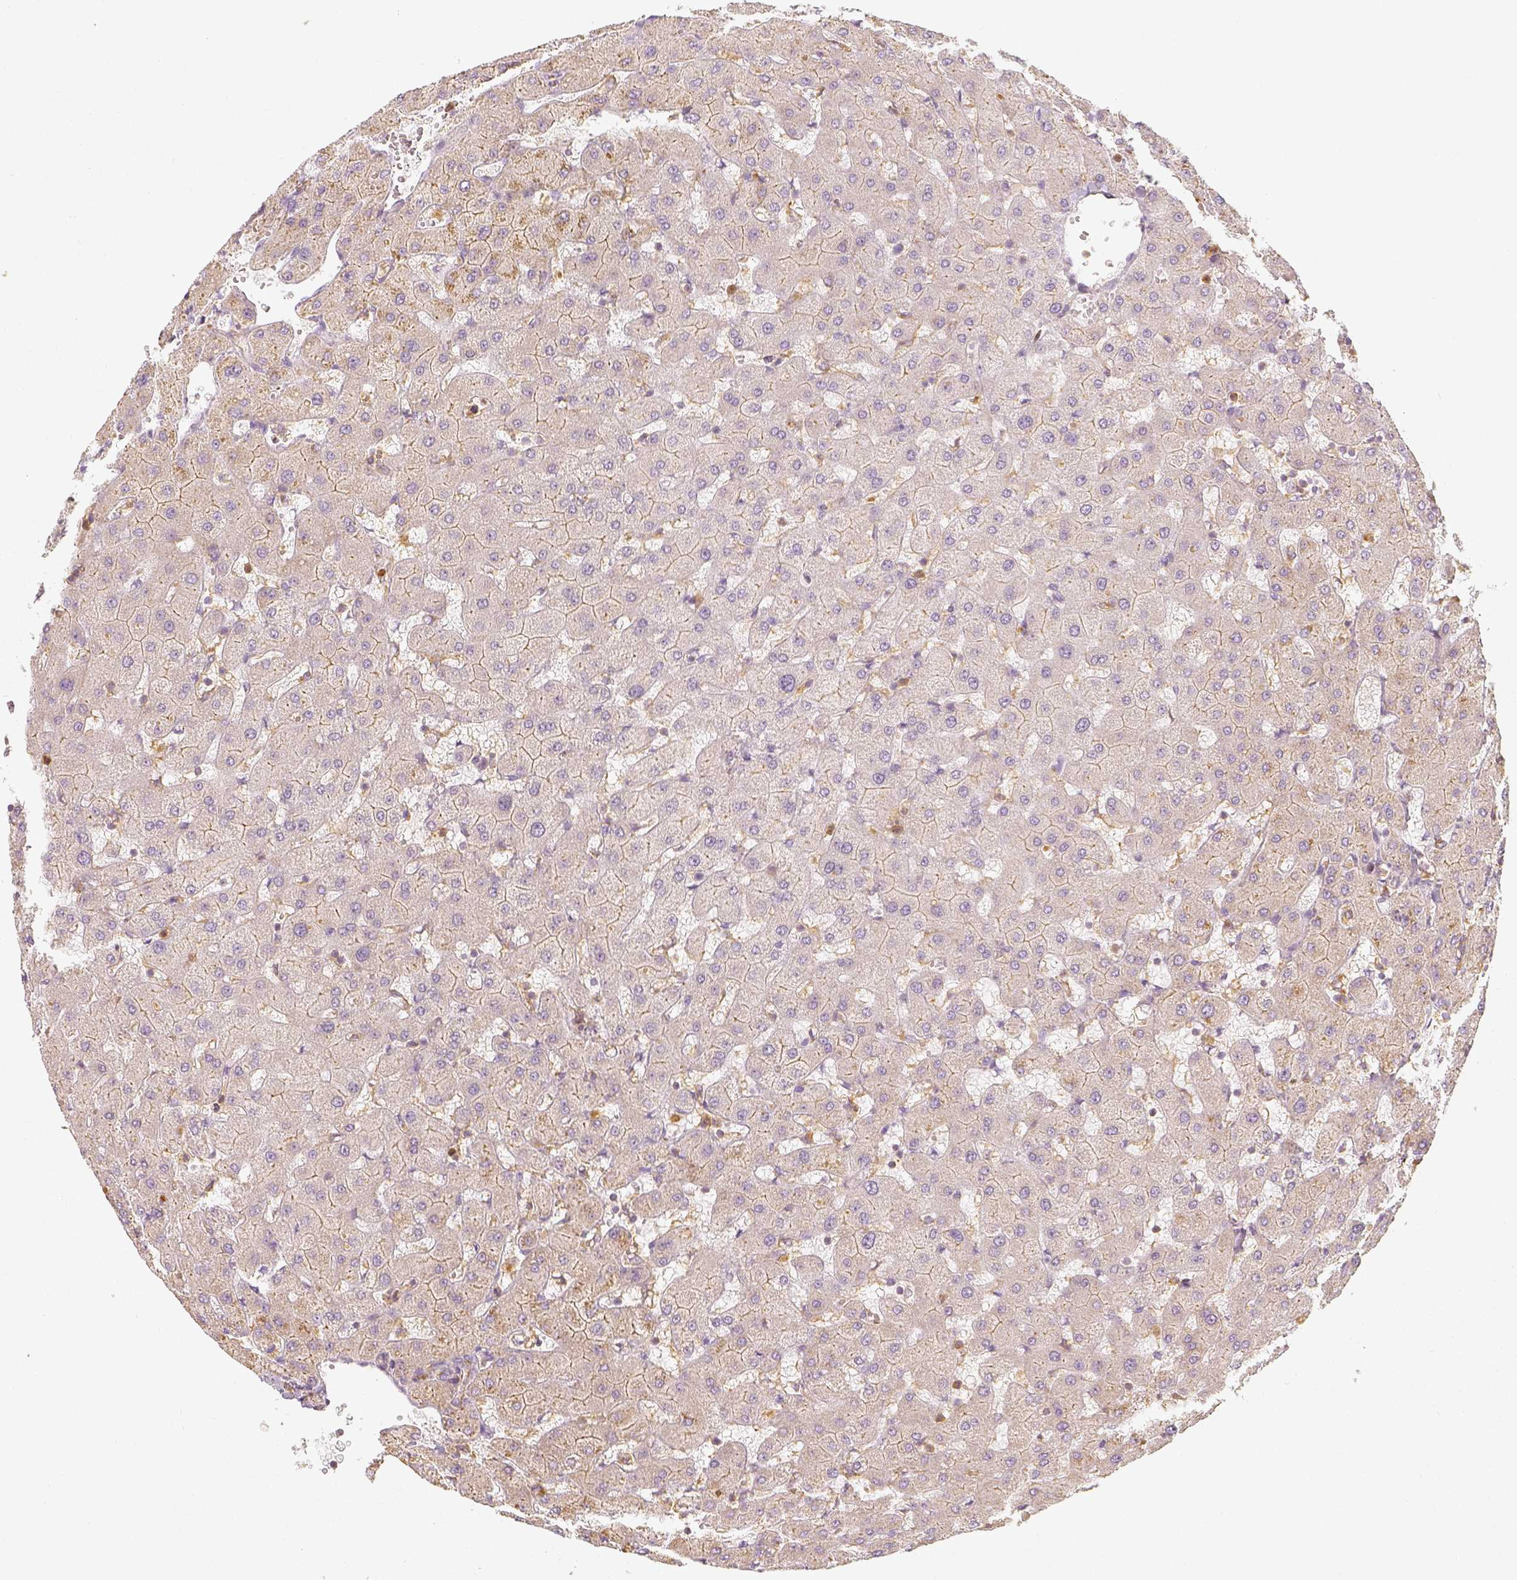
{"staining": {"intensity": "moderate", "quantity": ">75%", "location": "cytoplasmic/membranous"}, "tissue": "liver", "cell_type": "Cholangiocytes", "image_type": "normal", "snomed": [{"axis": "morphology", "description": "Normal tissue, NOS"}, {"axis": "topography", "description": "Liver"}], "caption": "IHC histopathology image of benign liver stained for a protein (brown), which reveals medium levels of moderate cytoplasmic/membranous expression in approximately >75% of cholangiocytes.", "gene": "PTPRJ", "patient": {"sex": "female", "age": 63}}